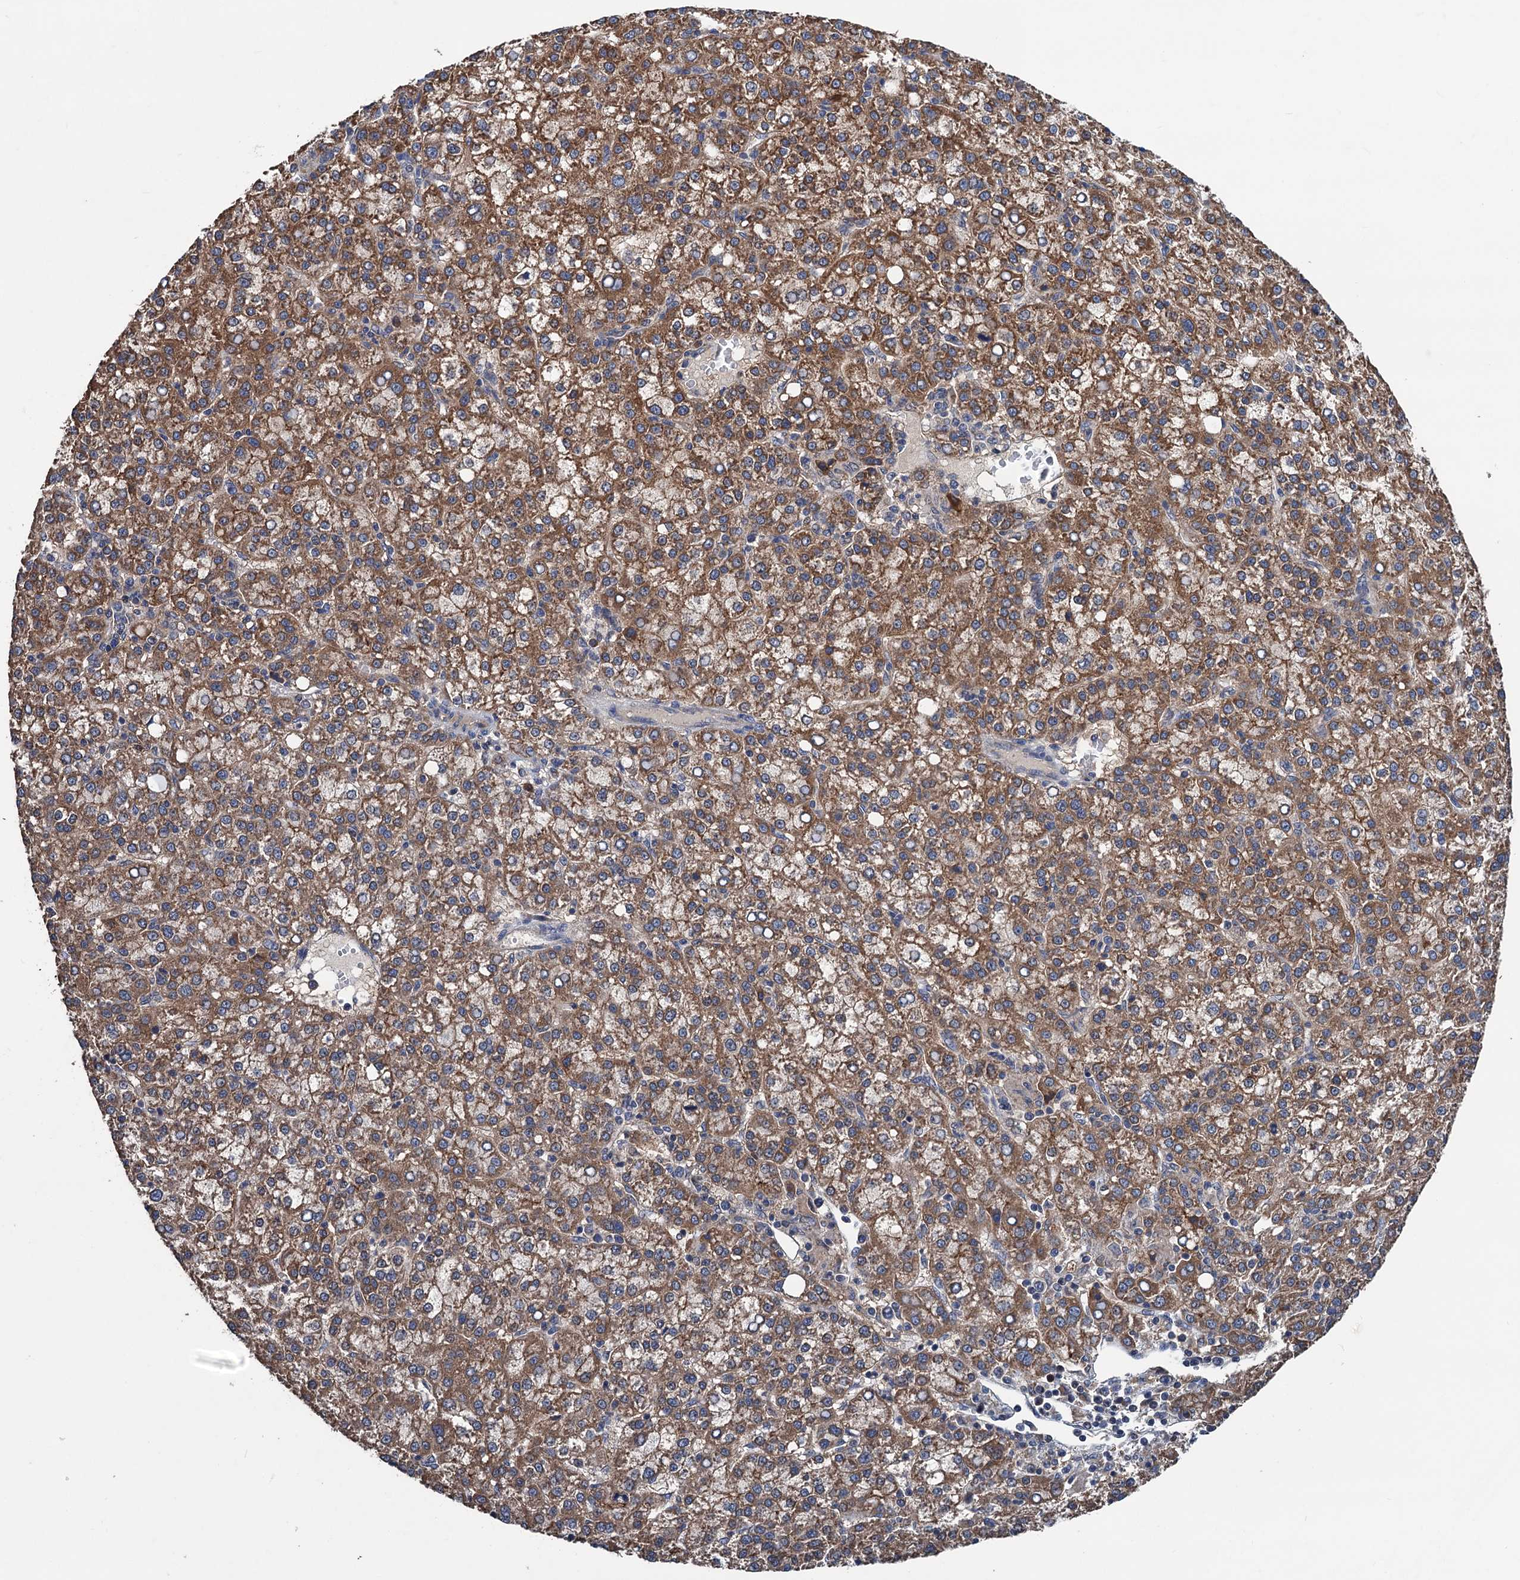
{"staining": {"intensity": "moderate", "quantity": ">75%", "location": "cytoplasmic/membranous"}, "tissue": "liver cancer", "cell_type": "Tumor cells", "image_type": "cancer", "snomed": [{"axis": "morphology", "description": "Carcinoma, Hepatocellular, NOS"}, {"axis": "topography", "description": "Liver"}], "caption": "This image shows immunohistochemistry staining of liver hepatocellular carcinoma, with medium moderate cytoplasmic/membranous positivity in about >75% of tumor cells.", "gene": "DGLUCY", "patient": {"sex": "female", "age": 58}}